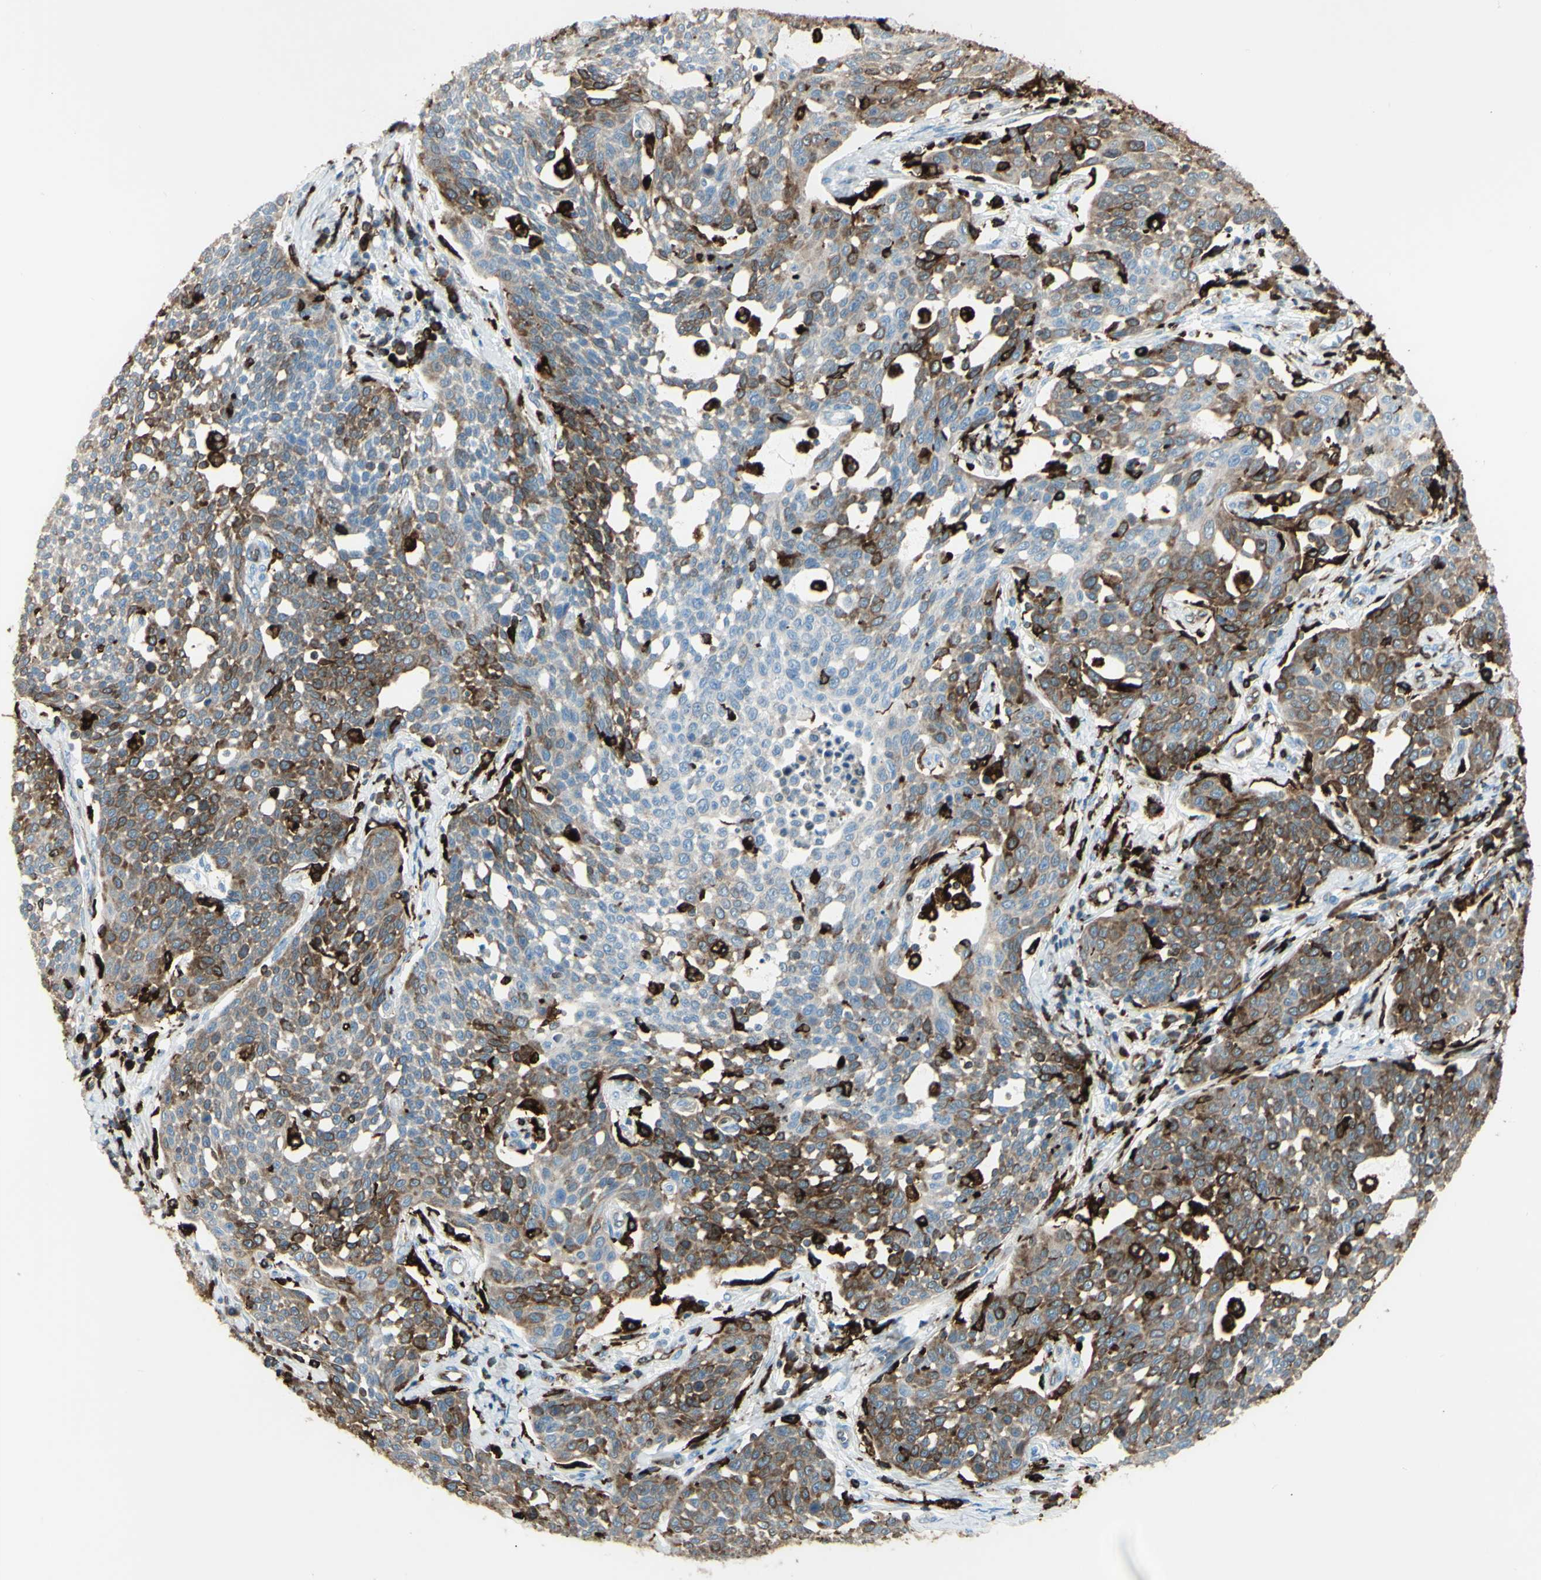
{"staining": {"intensity": "moderate", "quantity": ">75%", "location": "cytoplasmic/membranous"}, "tissue": "cervical cancer", "cell_type": "Tumor cells", "image_type": "cancer", "snomed": [{"axis": "morphology", "description": "Squamous cell carcinoma, NOS"}, {"axis": "topography", "description": "Cervix"}], "caption": "Cervical cancer stained with a protein marker reveals moderate staining in tumor cells.", "gene": "CD74", "patient": {"sex": "female", "age": 34}}